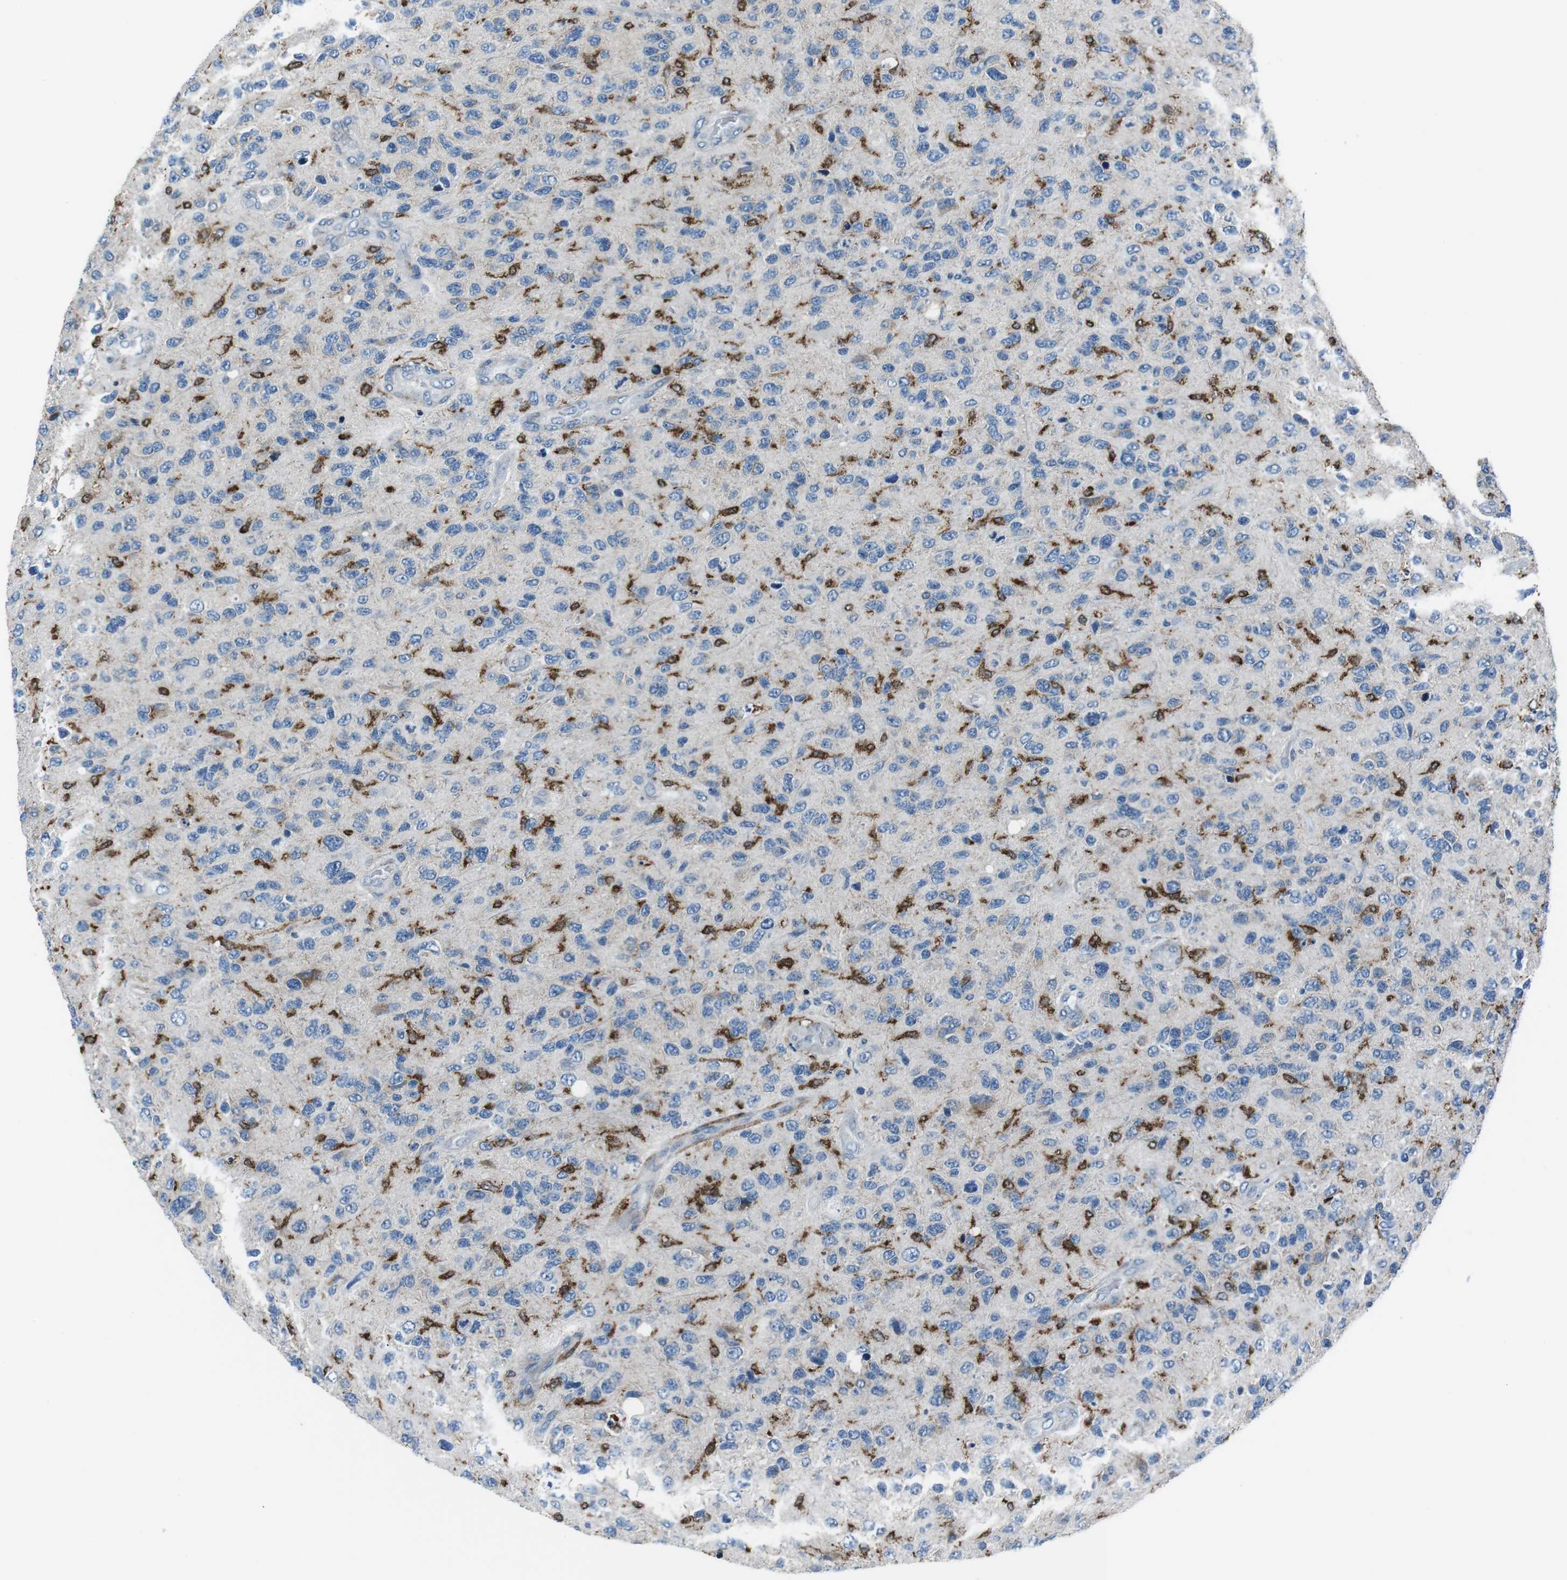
{"staining": {"intensity": "moderate", "quantity": "<25%", "location": "cytoplasmic/membranous"}, "tissue": "glioma", "cell_type": "Tumor cells", "image_type": "cancer", "snomed": [{"axis": "morphology", "description": "Glioma, malignant, High grade"}, {"axis": "topography", "description": "Brain"}], "caption": "A brown stain labels moderate cytoplasmic/membranous staining of a protein in human glioma tumor cells. The staining is performed using DAB brown chromogen to label protein expression. The nuclei are counter-stained blue using hematoxylin.", "gene": "BLNK", "patient": {"sex": "female", "age": 58}}